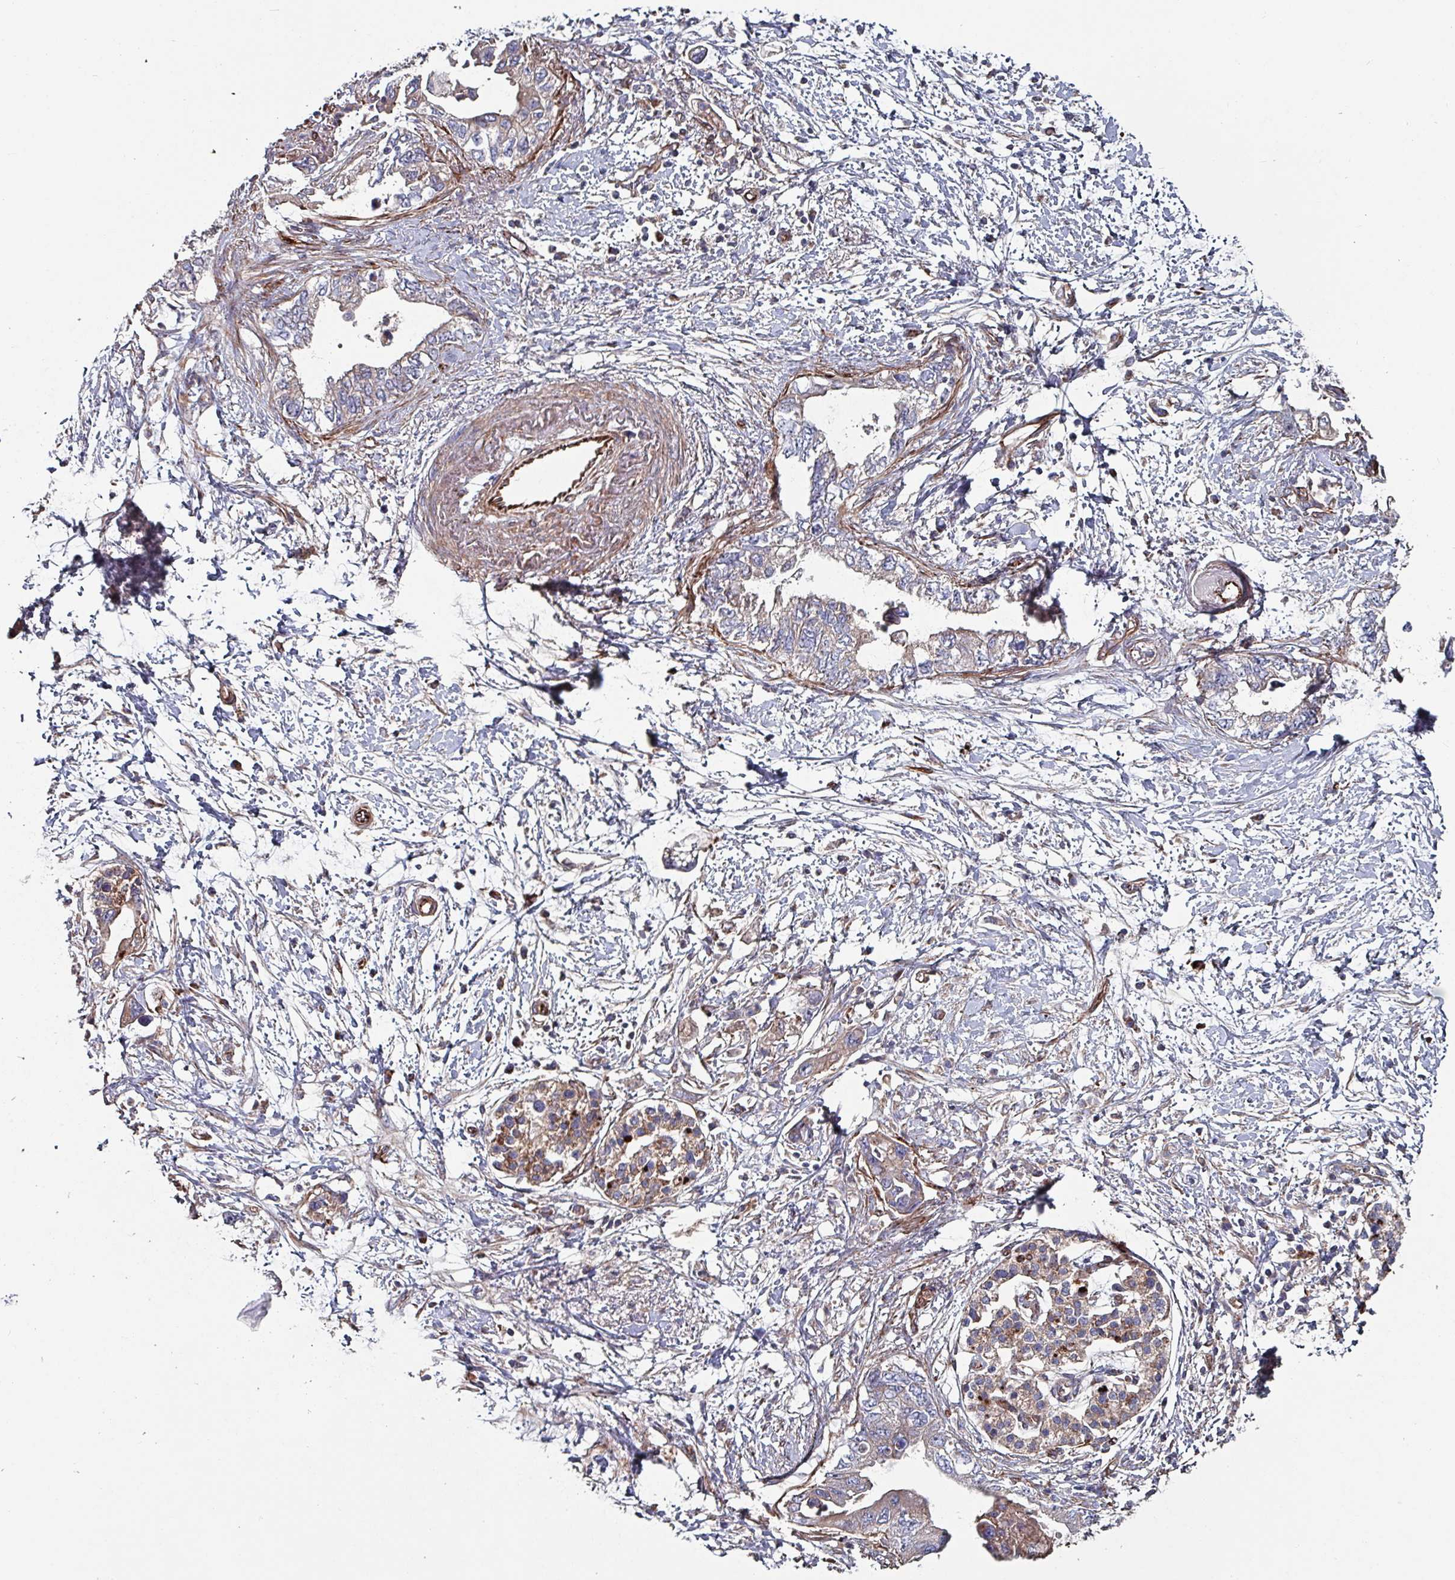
{"staining": {"intensity": "weak", "quantity": "<25%", "location": "cytoplasmic/membranous"}, "tissue": "pancreatic cancer", "cell_type": "Tumor cells", "image_type": "cancer", "snomed": [{"axis": "morphology", "description": "Adenocarcinoma, NOS"}, {"axis": "topography", "description": "Pancreas"}], "caption": "Protein analysis of adenocarcinoma (pancreatic) reveals no significant expression in tumor cells.", "gene": "ANO10", "patient": {"sex": "female", "age": 73}}